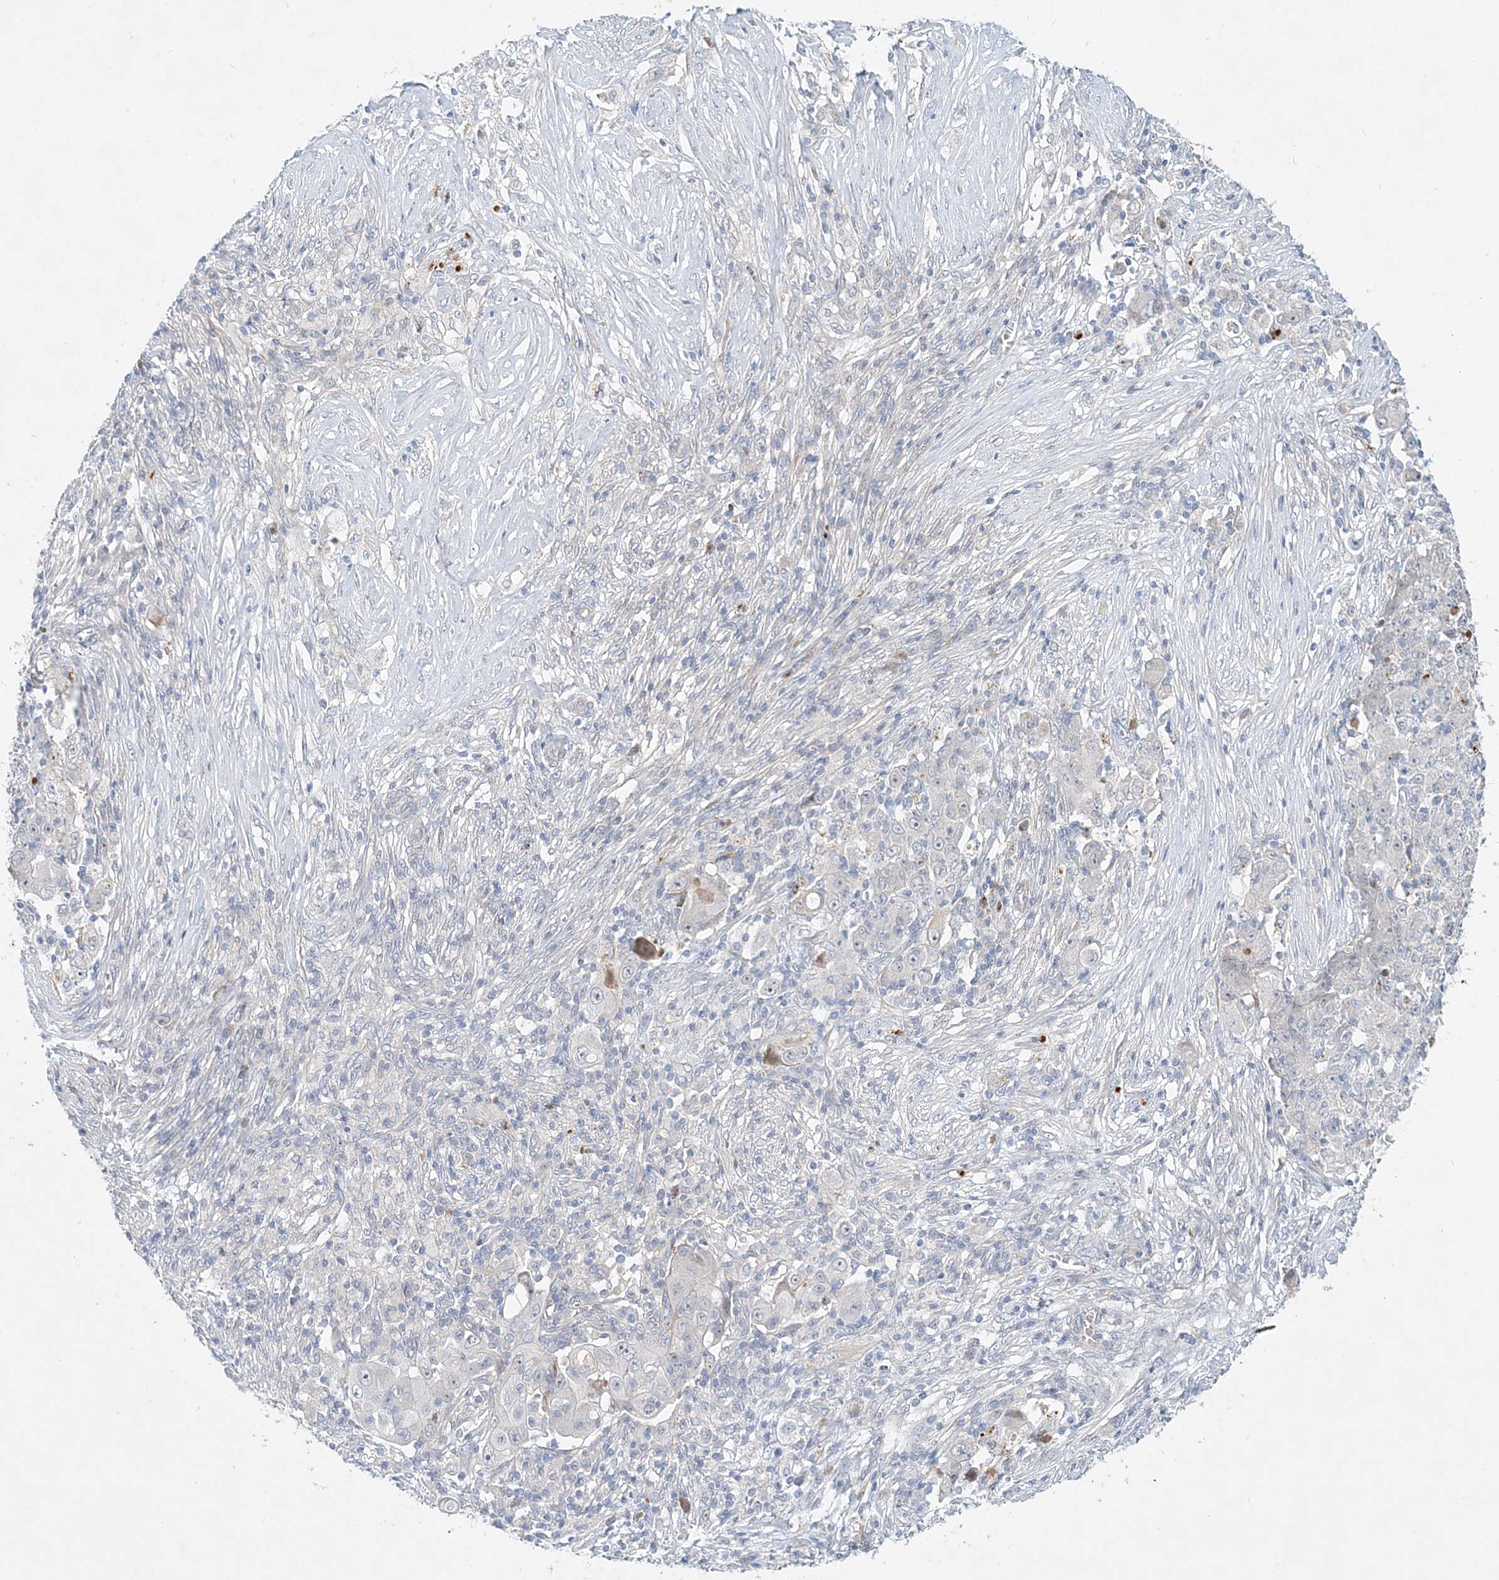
{"staining": {"intensity": "negative", "quantity": "none", "location": "none"}, "tissue": "ovarian cancer", "cell_type": "Tumor cells", "image_type": "cancer", "snomed": [{"axis": "morphology", "description": "Carcinoma, endometroid"}, {"axis": "topography", "description": "Ovary"}], "caption": "Tumor cells are negative for protein expression in human ovarian cancer.", "gene": "DNAH5", "patient": {"sex": "female", "age": 42}}